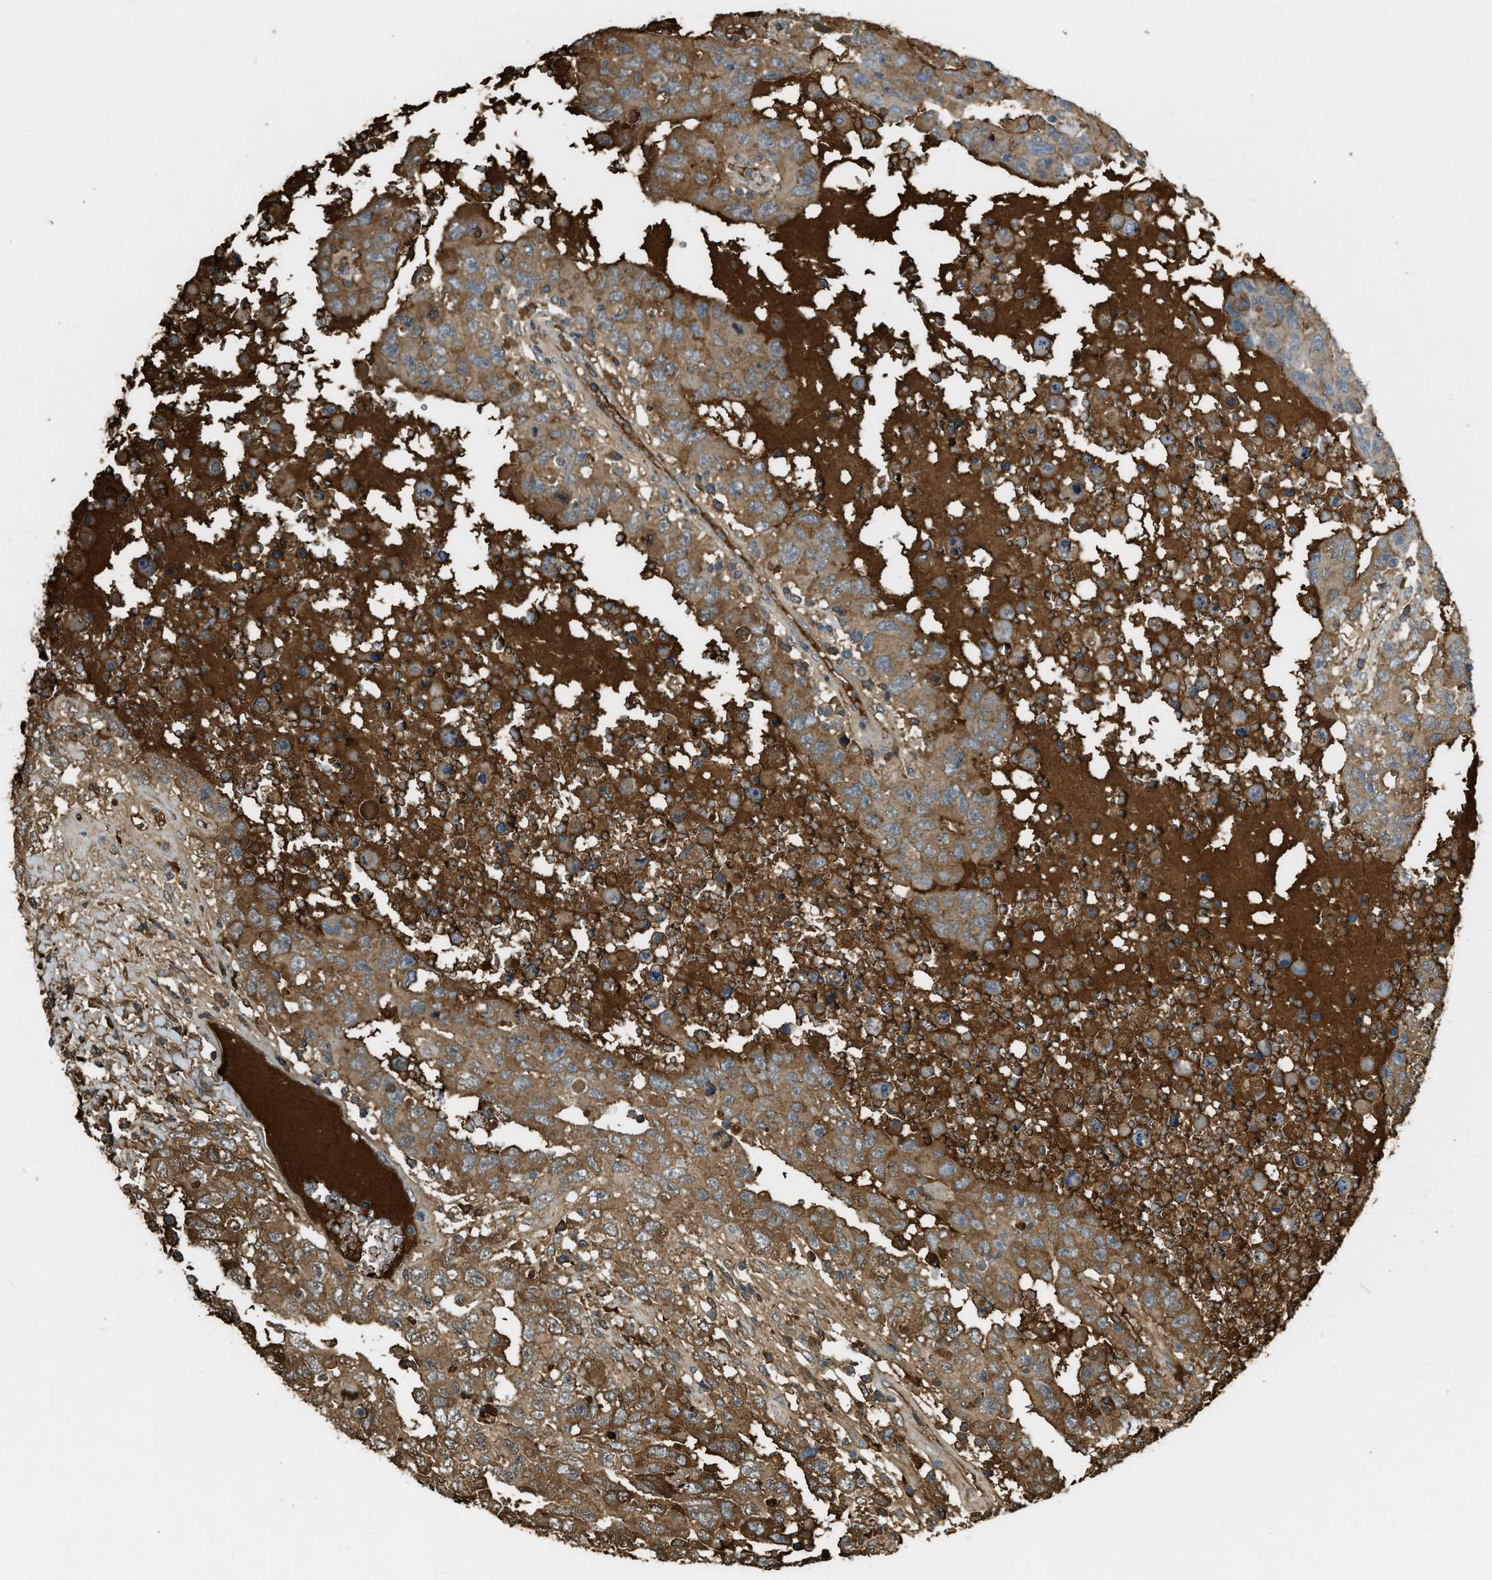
{"staining": {"intensity": "moderate", "quantity": ">75%", "location": "cytoplasmic/membranous"}, "tissue": "testis cancer", "cell_type": "Tumor cells", "image_type": "cancer", "snomed": [{"axis": "morphology", "description": "Carcinoma, Embryonal, NOS"}, {"axis": "topography", "description": "Testis"}], "caption": "Testis cancer stained with DAB immunohistochemistry exhibits medium levels of moderate cytoplasmic/membranous staining in approximately >75% of tumor cells.", "gene": "PRTN3", "patient": {"sex": "male", "age": 26}}